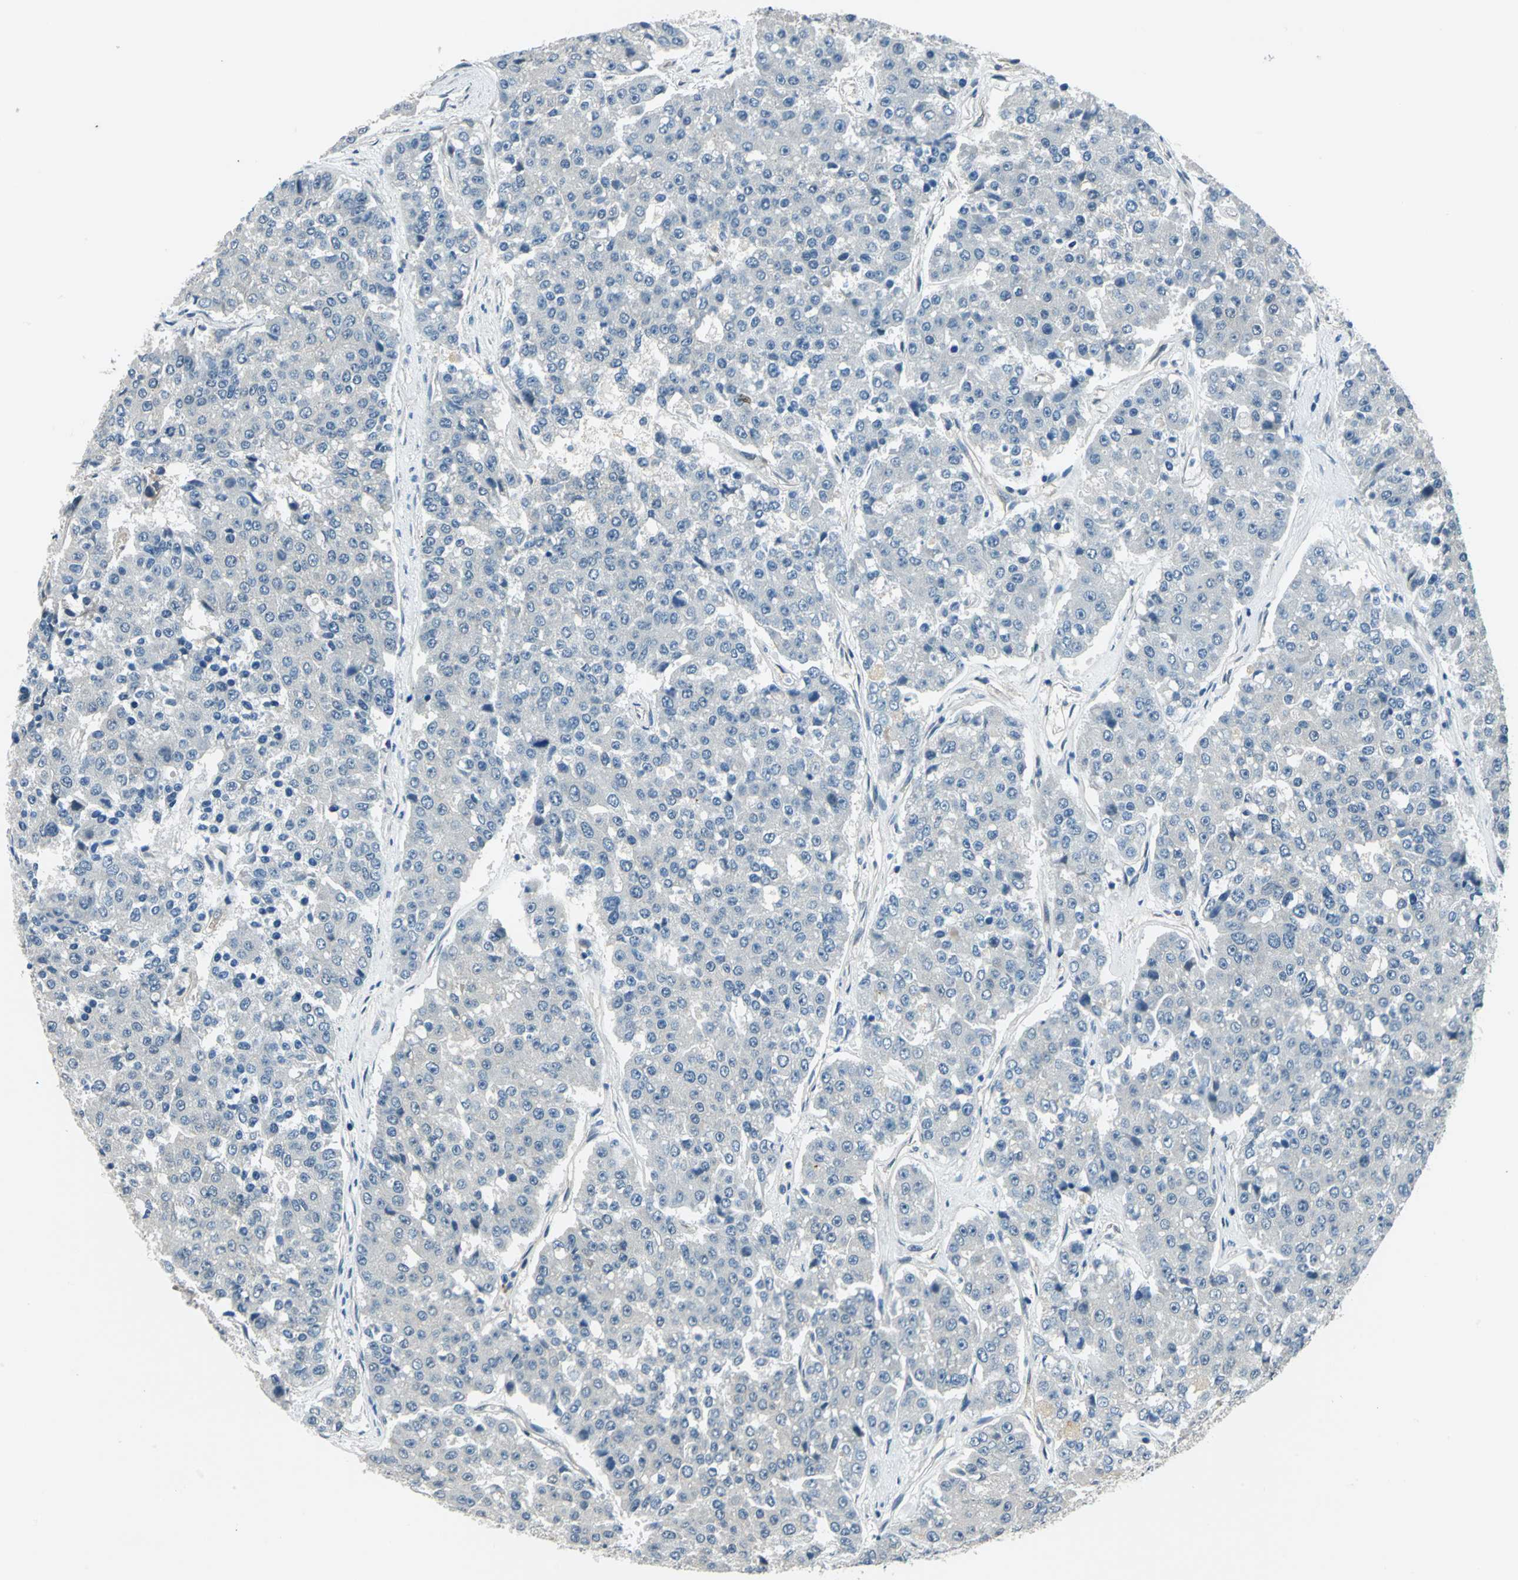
{"staining": {"intensity": "negative", "quantity": "none", "location": "none"}, "tissue": "pancreatic cancer", "cell_type": "Tumor cells", "image_type": "cancer", "snomed": [{"axis": "morphology", "description": "Adenocarcinoma, NOS"}, {"axis": "topography", "description": "Pancreas"}], "caption": "Tumor cells are negative for protein expression in human pancreatic cancer.", "gene": "CDC42EP1", "patient": {"sex": "male", "age": 50}}